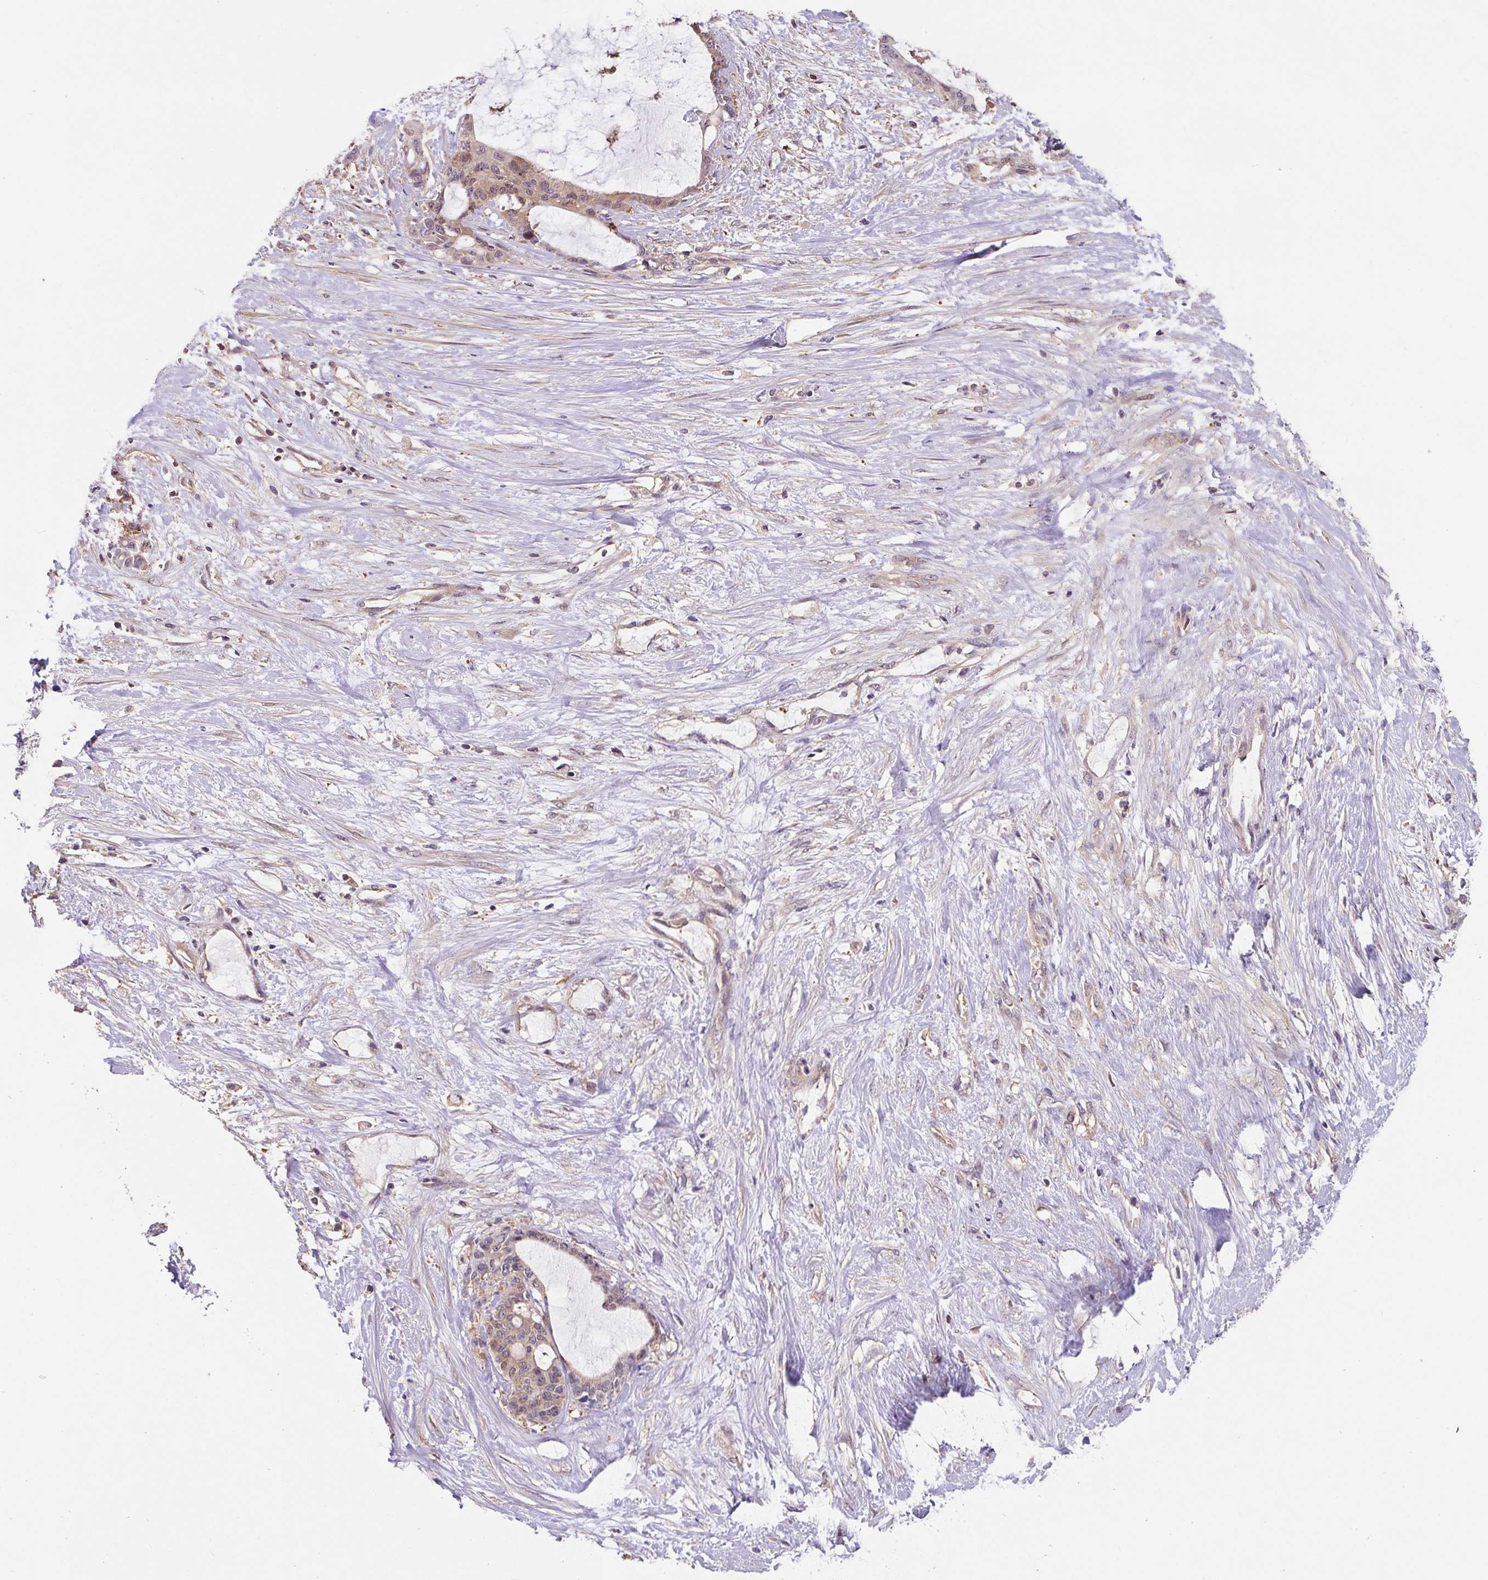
{"staining": {"intensity": "weak", "quantity": "25%-75%", "location": "cytoplasmic/membranous,nuclear"}, "tissue": "liver cancer", "cell_type": "Tumor cells", "image_type": "cancer", "snomed": [{"axis": "morphology", "description": "Normal tissue, NOS"}, {"axis": "morphology", "description": "Cholangiocarcinoma"}, {"axis": "topography", "description": "Liver"}, {"axis": "topography", "description": "Peripheral nerve tissue"}], "caption": "Human liver cancer stained for a protein (brown) exhibits weak cytoplasmic/membranous and nuclear positive staining in about 25%-75% of tumor cells.", "gene": "ST13", "patient": {"sex": "female", "age": 73}}